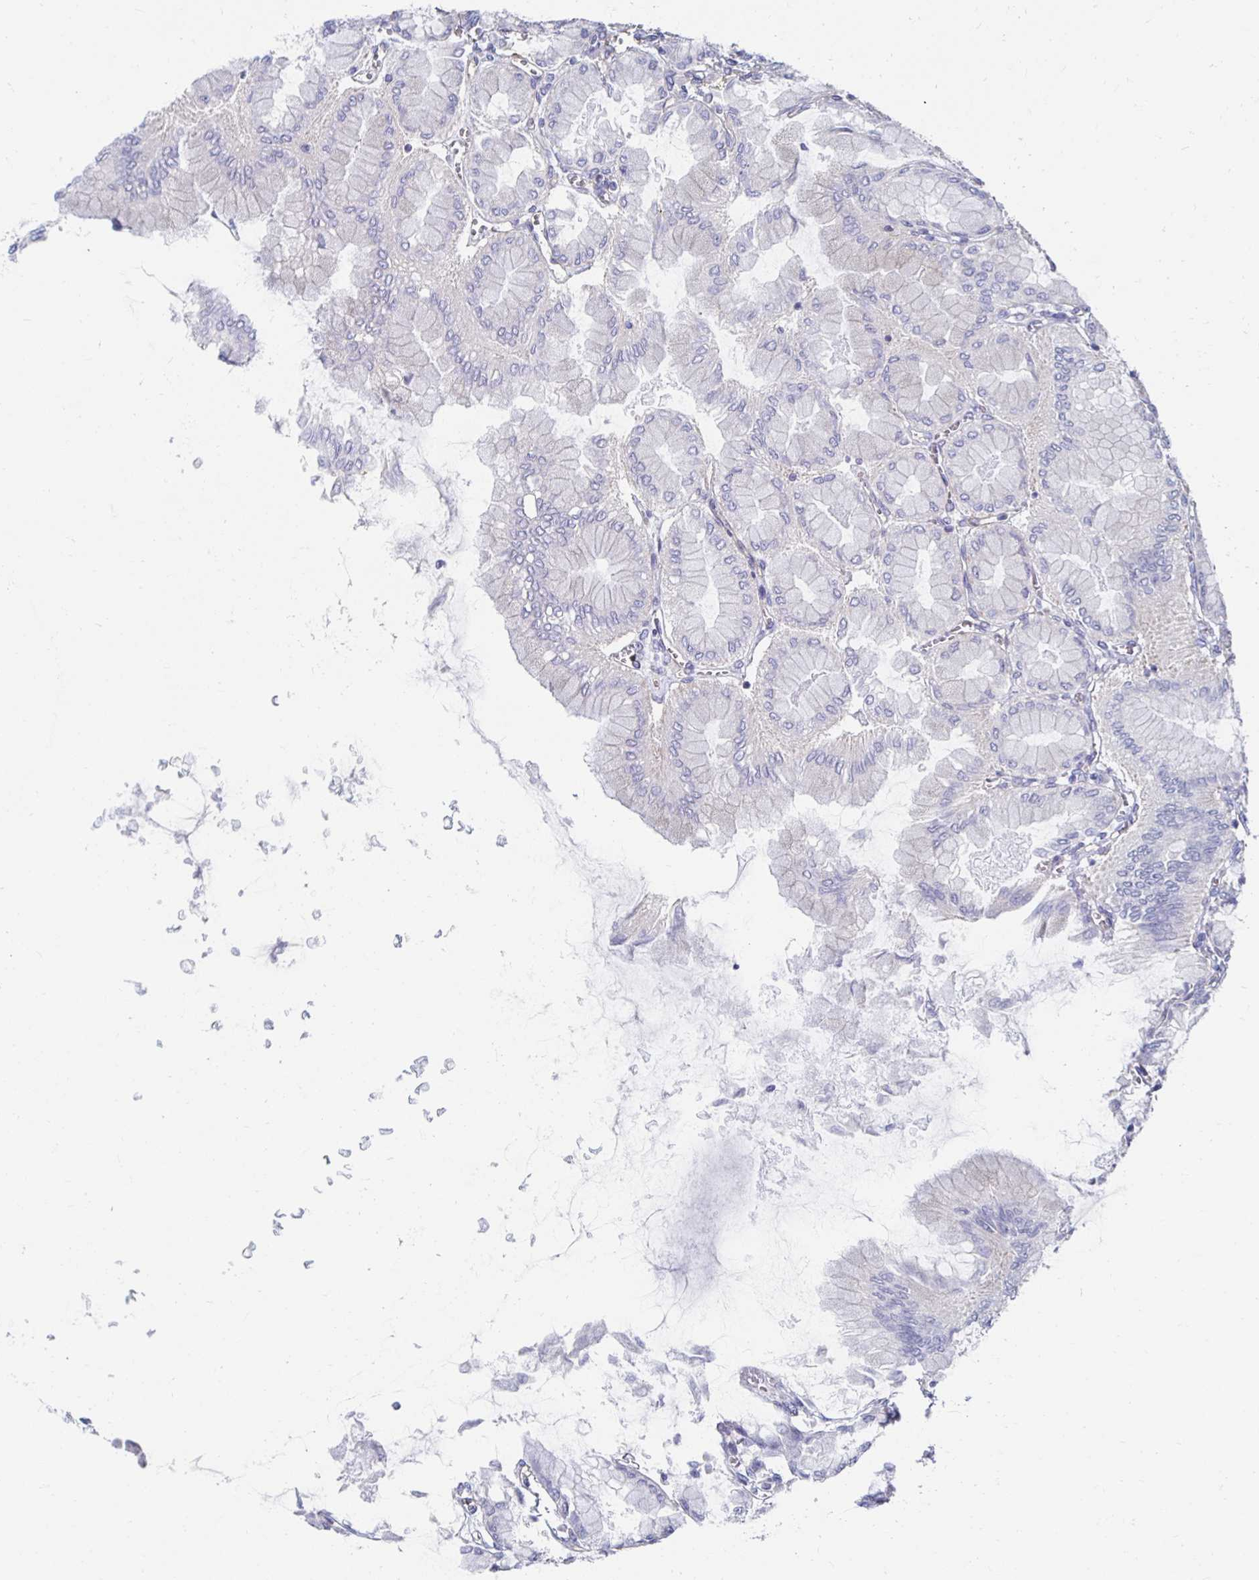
{"staining": {"intensity": "weak", "quantity": "25%-75%", "location": "cytoplasmic/membranous"}, "tissue": "stomach", "cell_type": "Glandular cells", "image_type": "normal", "snomed": [{"axis": "morphology", "description": "Normal tissue, NOS"}, {"axis": "topography", "description": "Stomach, upper"}], "caption": "Human stomach stained for a protein (brown) shows weak cytoplasmic/membranous positive positivity in approximately 25%-75% of glandular cells.", "gene": "NOCT", "patient": {"sex": "female", "age": 56}}